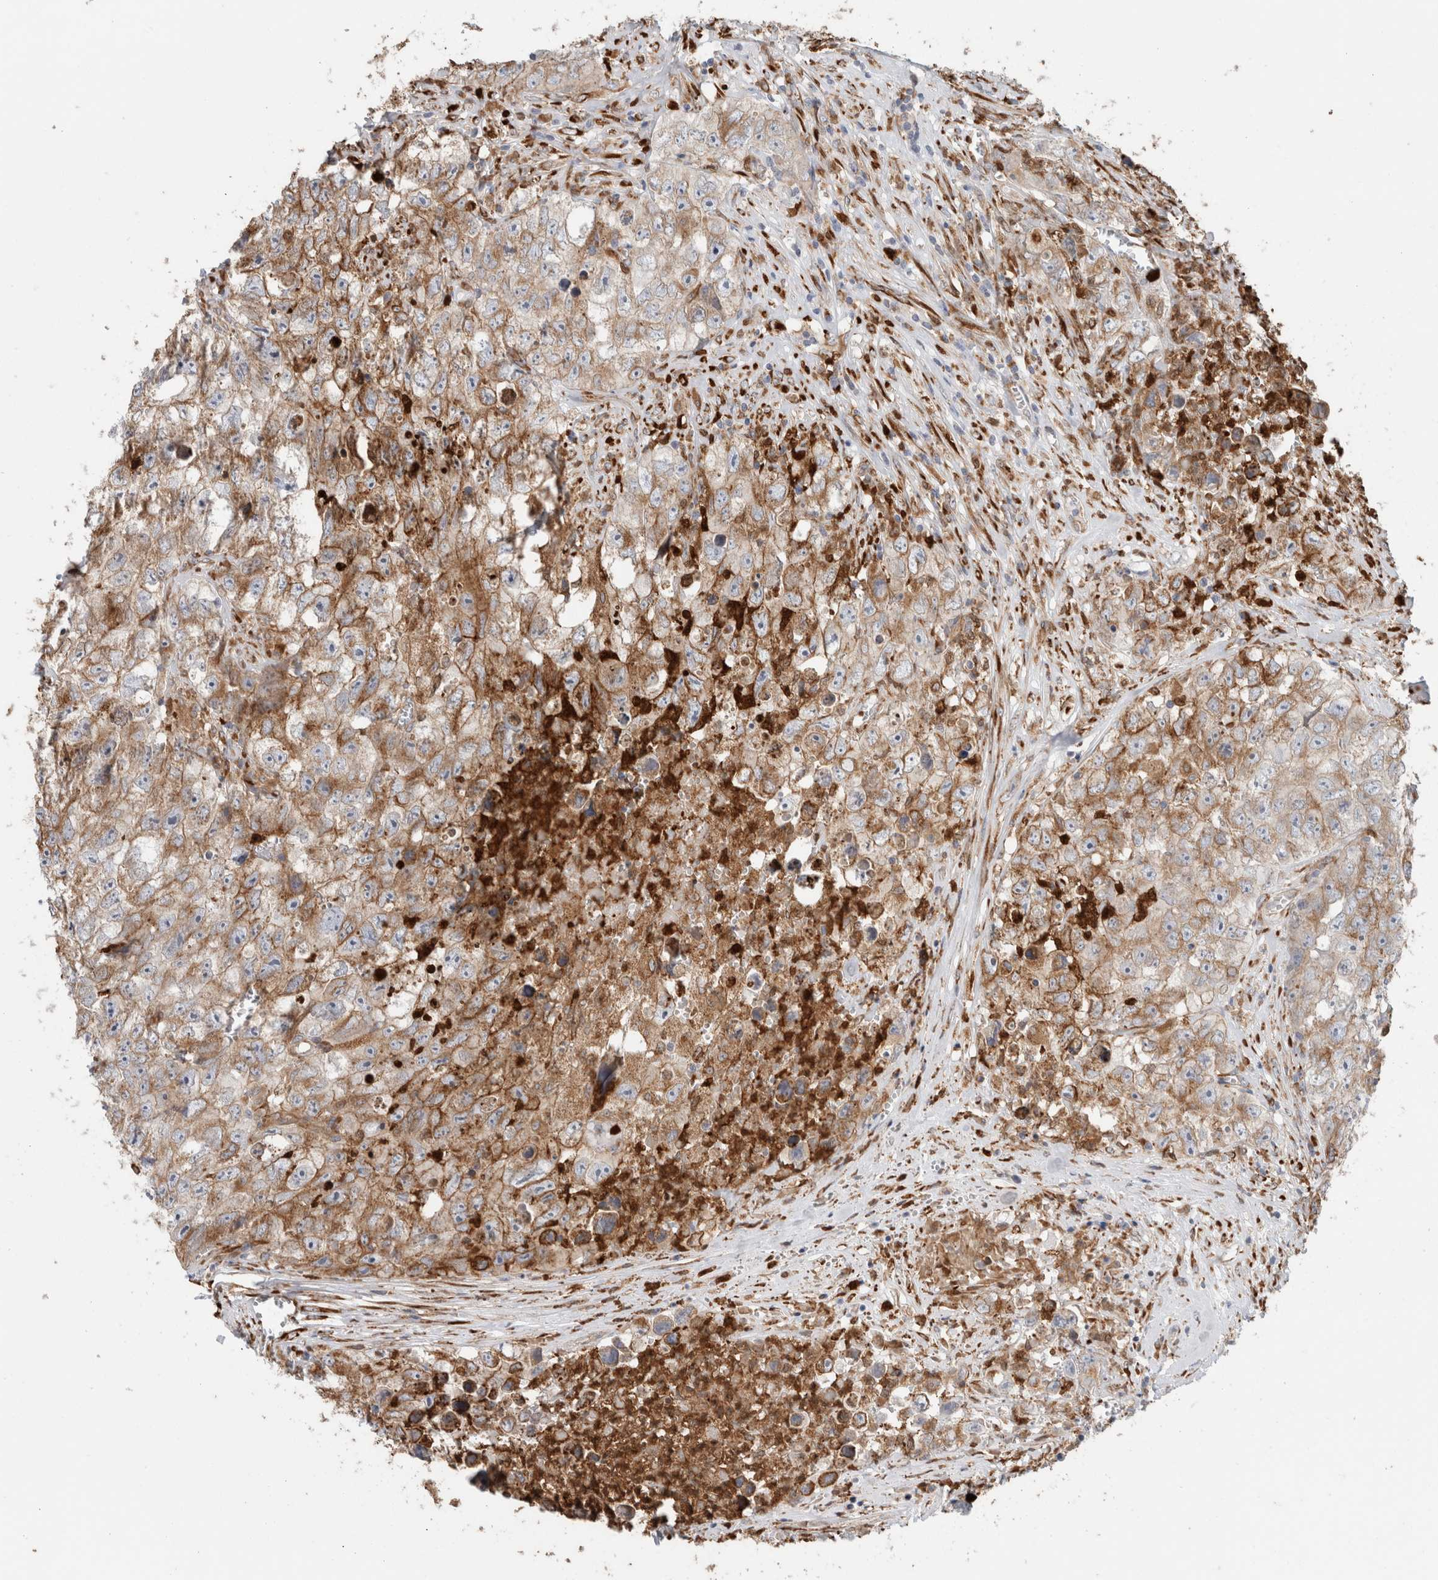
{"staining": {"intensity": "moderate", "quantity": ">75%", "location": "cytoplasmic/membranous"}, "tissue": "testis cancer", "cell_type": "Tumor cells", "image_type": "cancer", "snomed": [{"axis": "morphology", "description": "Seminoma, NOS"}, {"axis": "morphology", "description": "Carcinoma, Embryonal, NOS"}, {"axis": "topography", "description": "Testis"}], "caption": "Testis embryonal carcinoma stained for a protein exhibits moderate cytoplasmic/membranous positivity in tumor cells.", "gene": "P4HA1", "patient": {"sex": "male", "age": 43}}